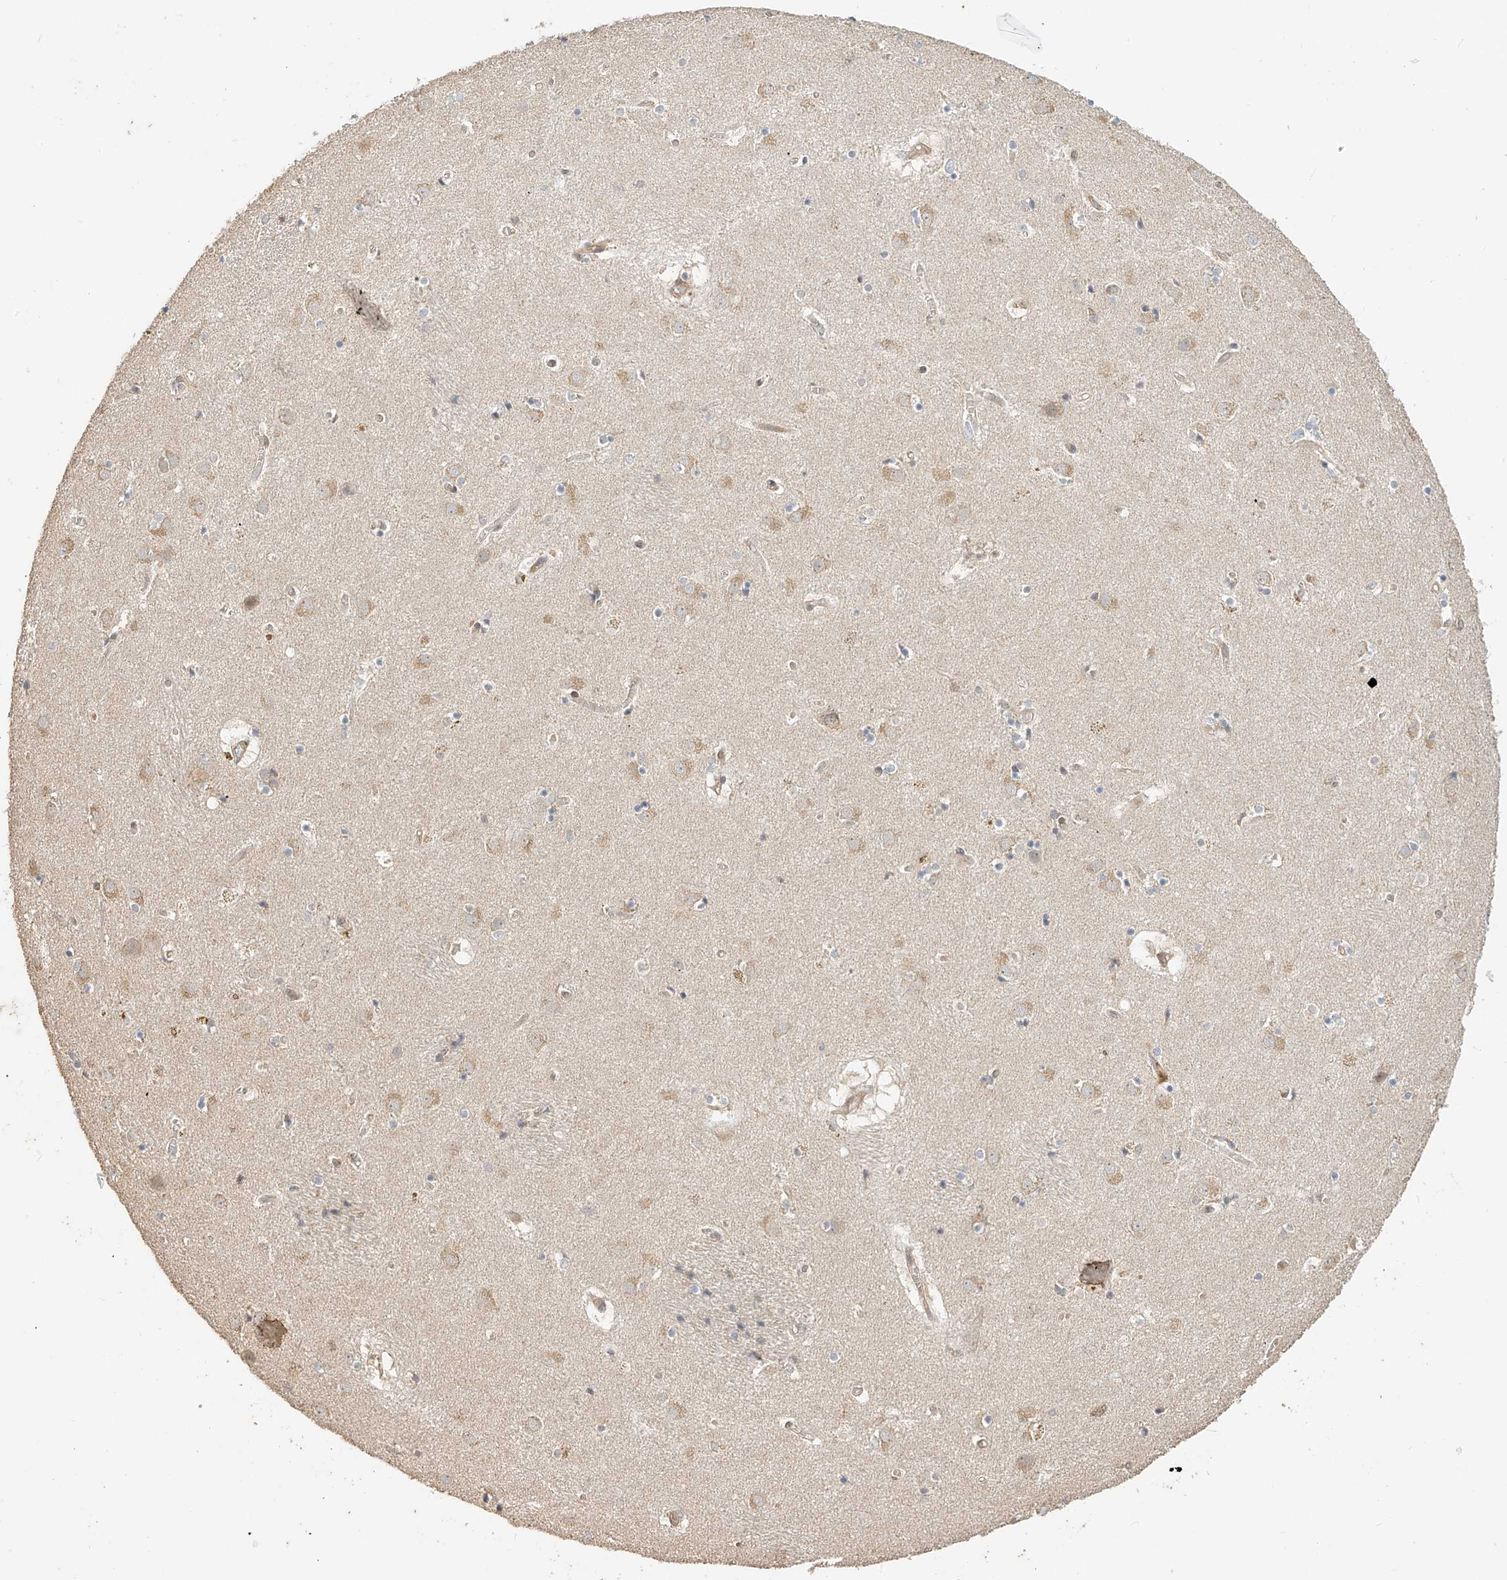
{"staining": {"intensity": "weak", "quantity": "<25%", "location": "cytoplasmic/membranous"}, "tissue": "caudate", "cell_type": "Glial cells", "image_type": "normal", "snomed": [{"axis": "morphology", "description": "Normal tissue, NOS"}, {"axis": "topography", "description": "Lateral ventricle wall"}], "caption": "Glial cells are negative for brown protein staining in benign caudate. The staining was performed using DAB (3,3'-diaminobenzidine) to visualize the protein expression in brown, while the nuclei were stained in blue with hematoxylin (Magnification: 20x).", "gene": "OFD1", "patient": {"sex": "male", "age": 70}}